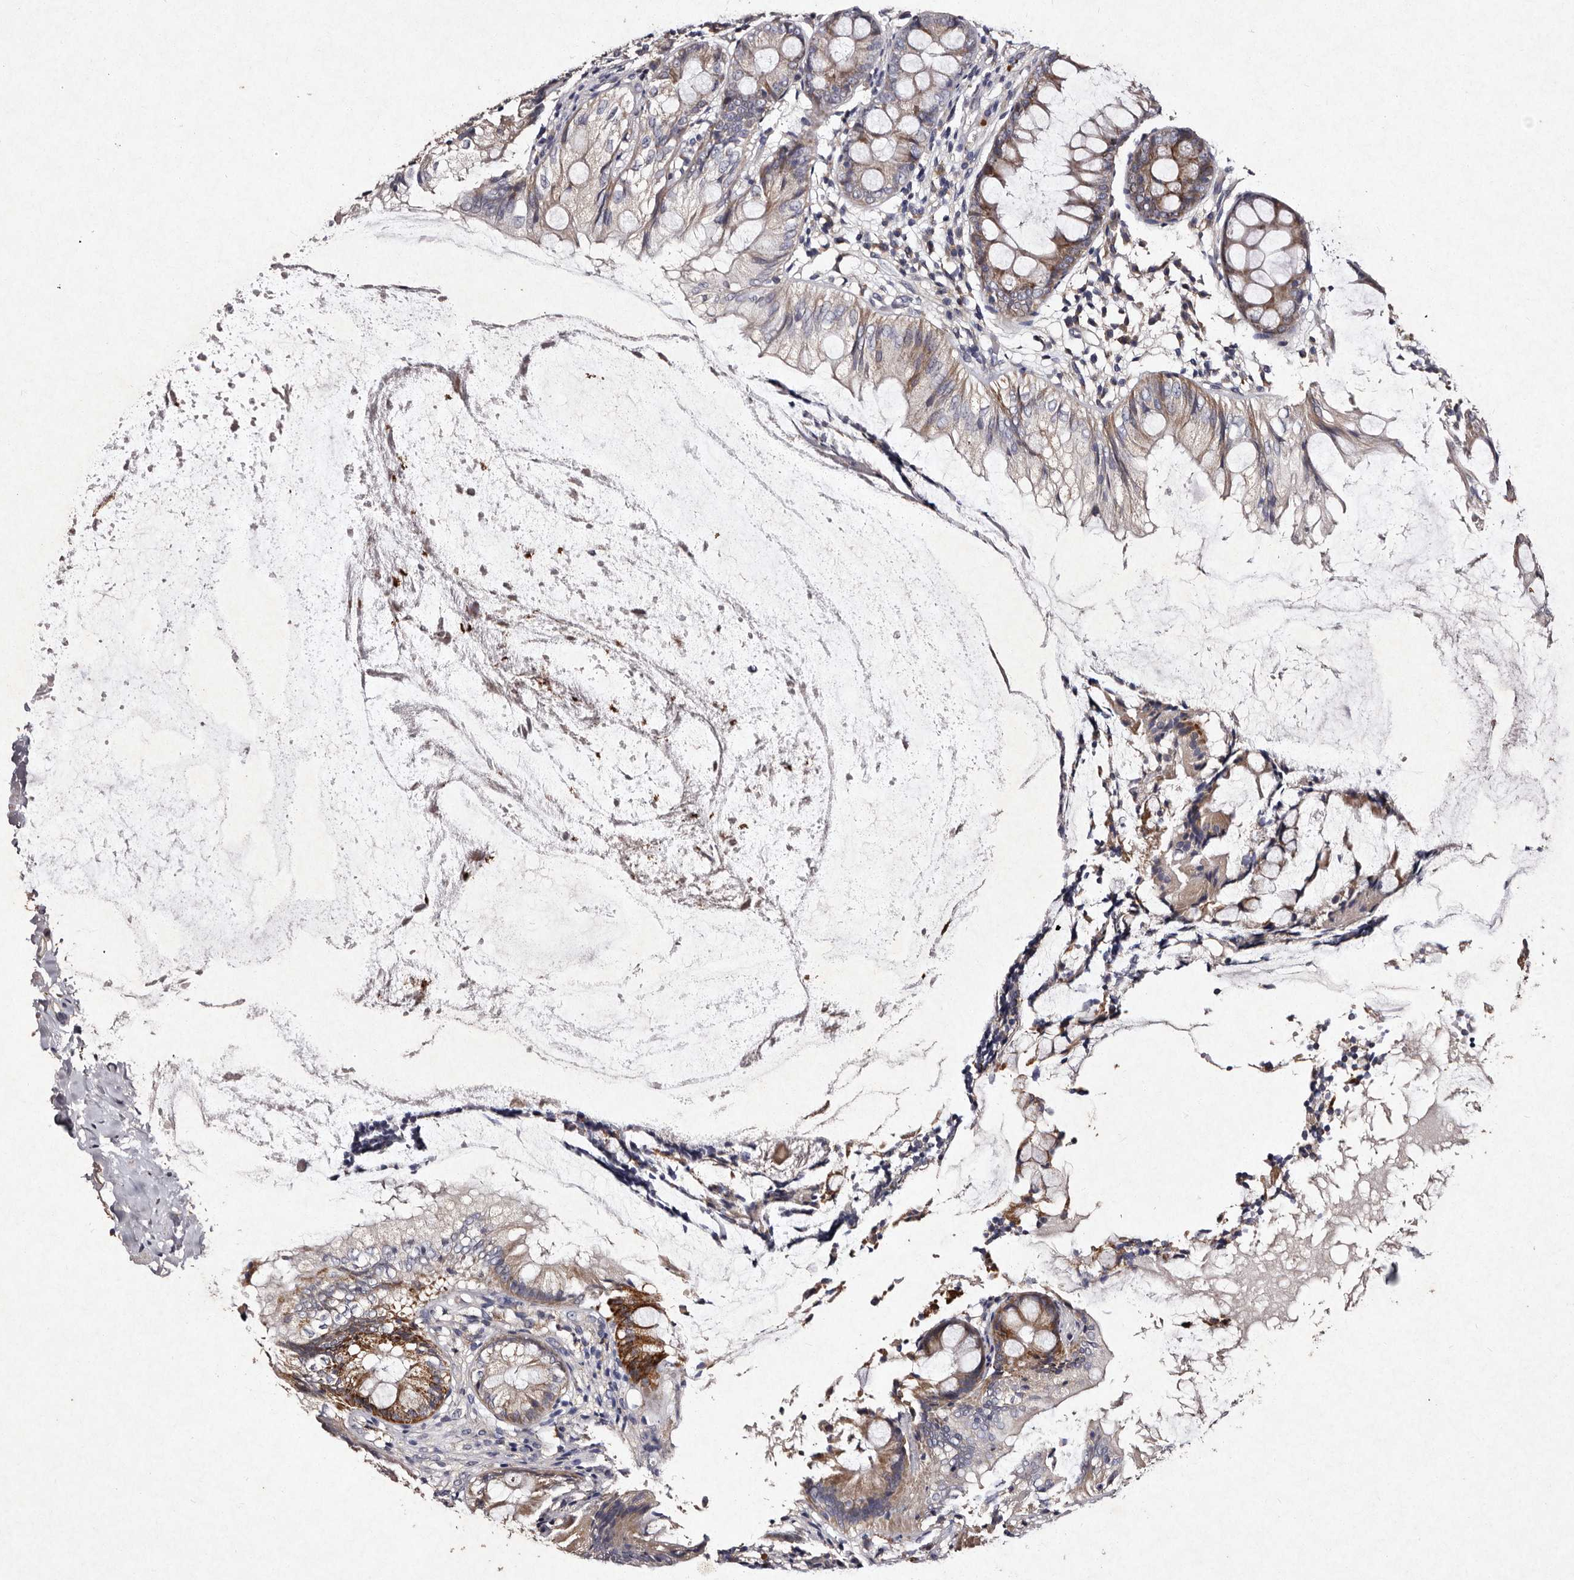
{"staining": {"intensity": "moderate", "quantity": "25%-75%", "location": "cytoplasmic/membranous"}, "tissue": "appendix", "cell_type": "Glandular cells", "image_type": "normal", "snomed": [{"axis": "morphology", "description": "Normal tissue, NOS"}, {"axis": "topography", "description": "Appendix"}], "caption": "Immunohistochemistry of normal appendix demonstrates medium levels of moderate cytoplasmic/membranous positivity in approximately 25%-75% of glandular cells.", "gene": "TFB1M", "patient": {"sex": "female", "age": 77}}